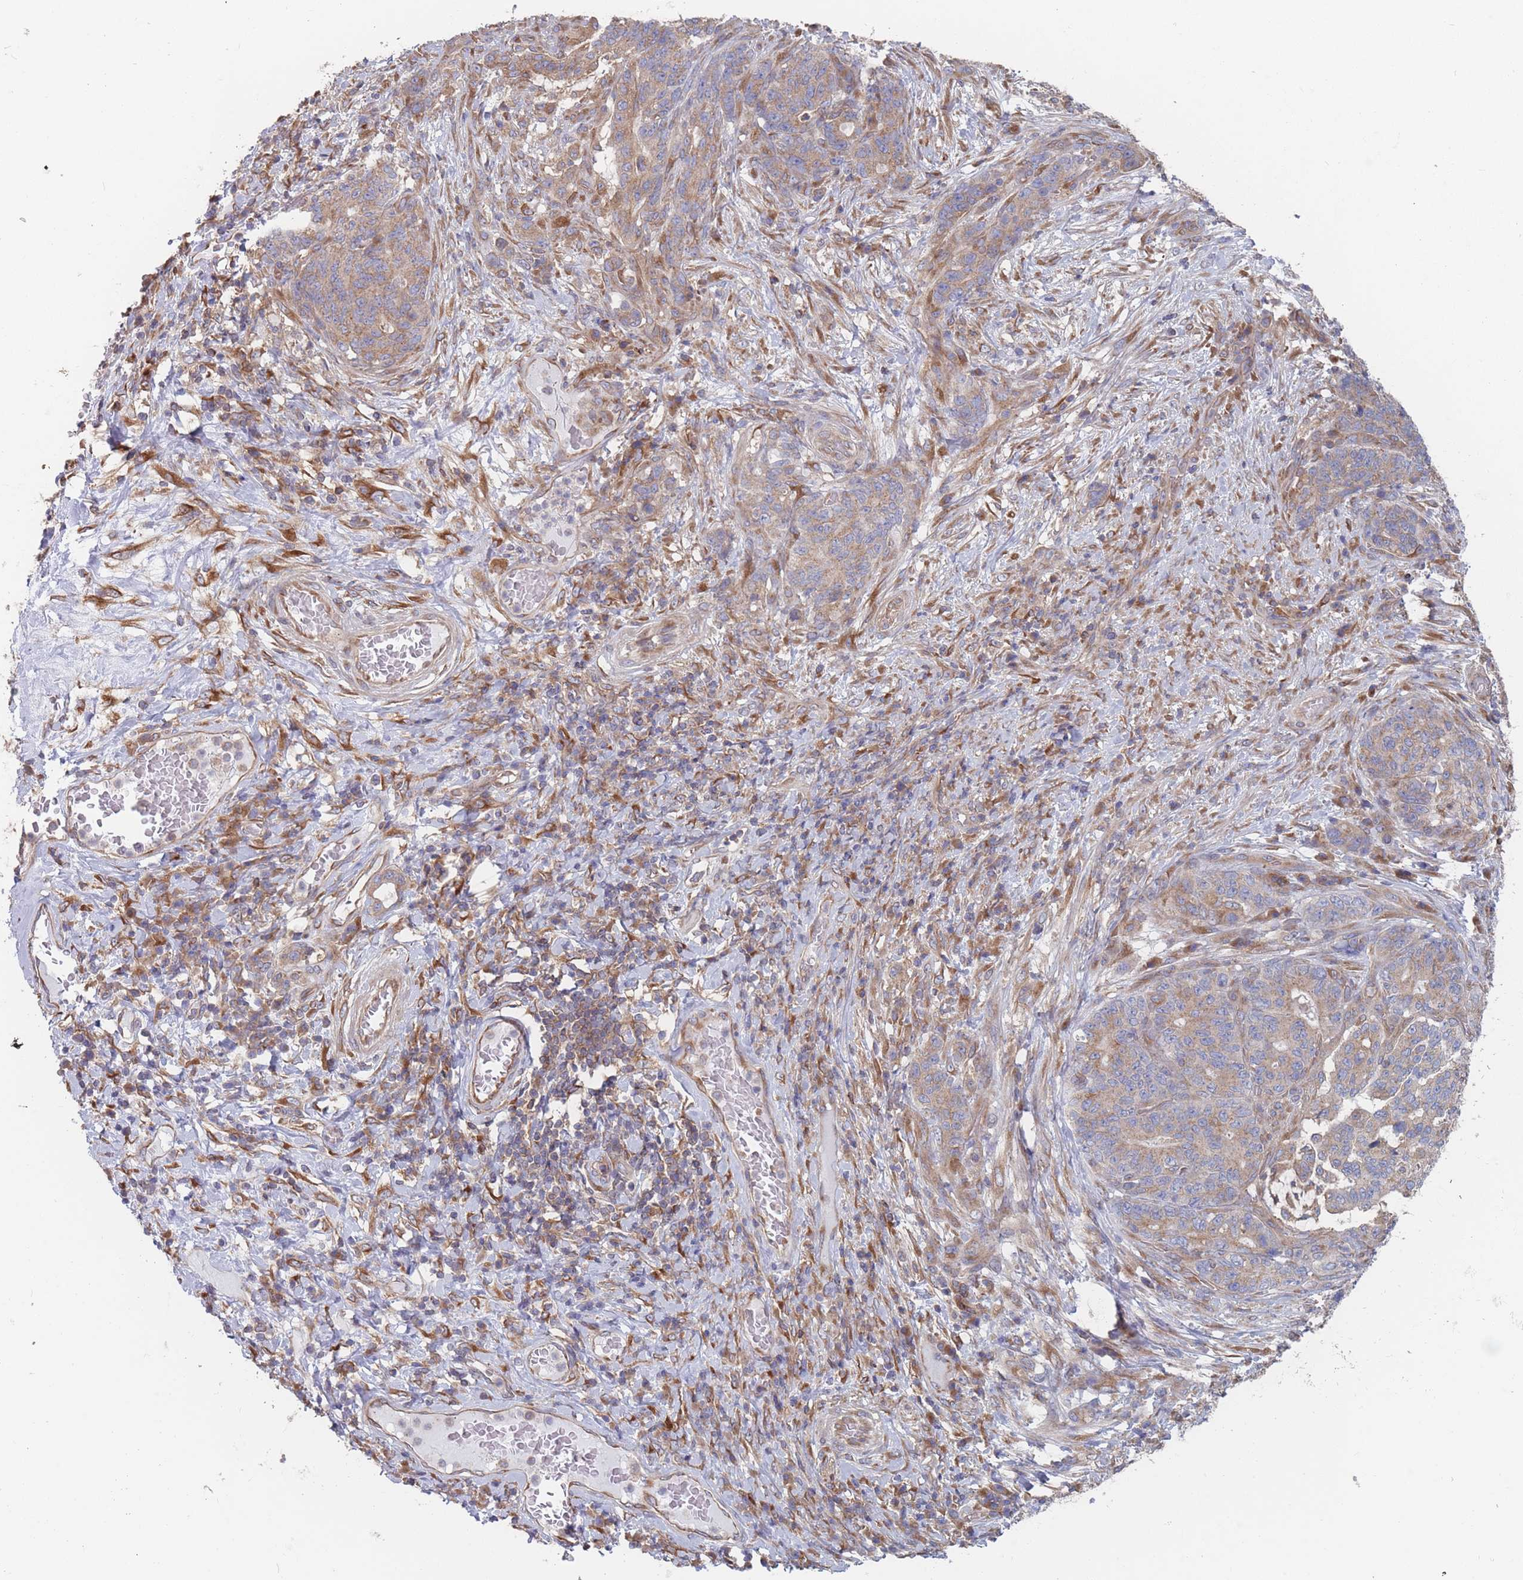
{"staining": {"intensity": "moderate", "quantity": ">75%", "location": "cytoplasmic/membranous"}, "tissue": "stomach cancer", "cell_type": "Tumor cells", "image_type": "cancer", "snomed": [{"axis": "morphology", "description": "Normal tissue, NOS"}, {"axis": "morphology", "description": "Adenocarcinoma, NOS"}, {"axis": "topography", "description": "Stomach"}], "caption": "A brown stain labels moderate cytoplasmic/membranous expression of a protein in human adenocarcinoma (stomach) tumor cells.", "gene": "KDSR", "patient": {"sex": "female", "age": 64}}